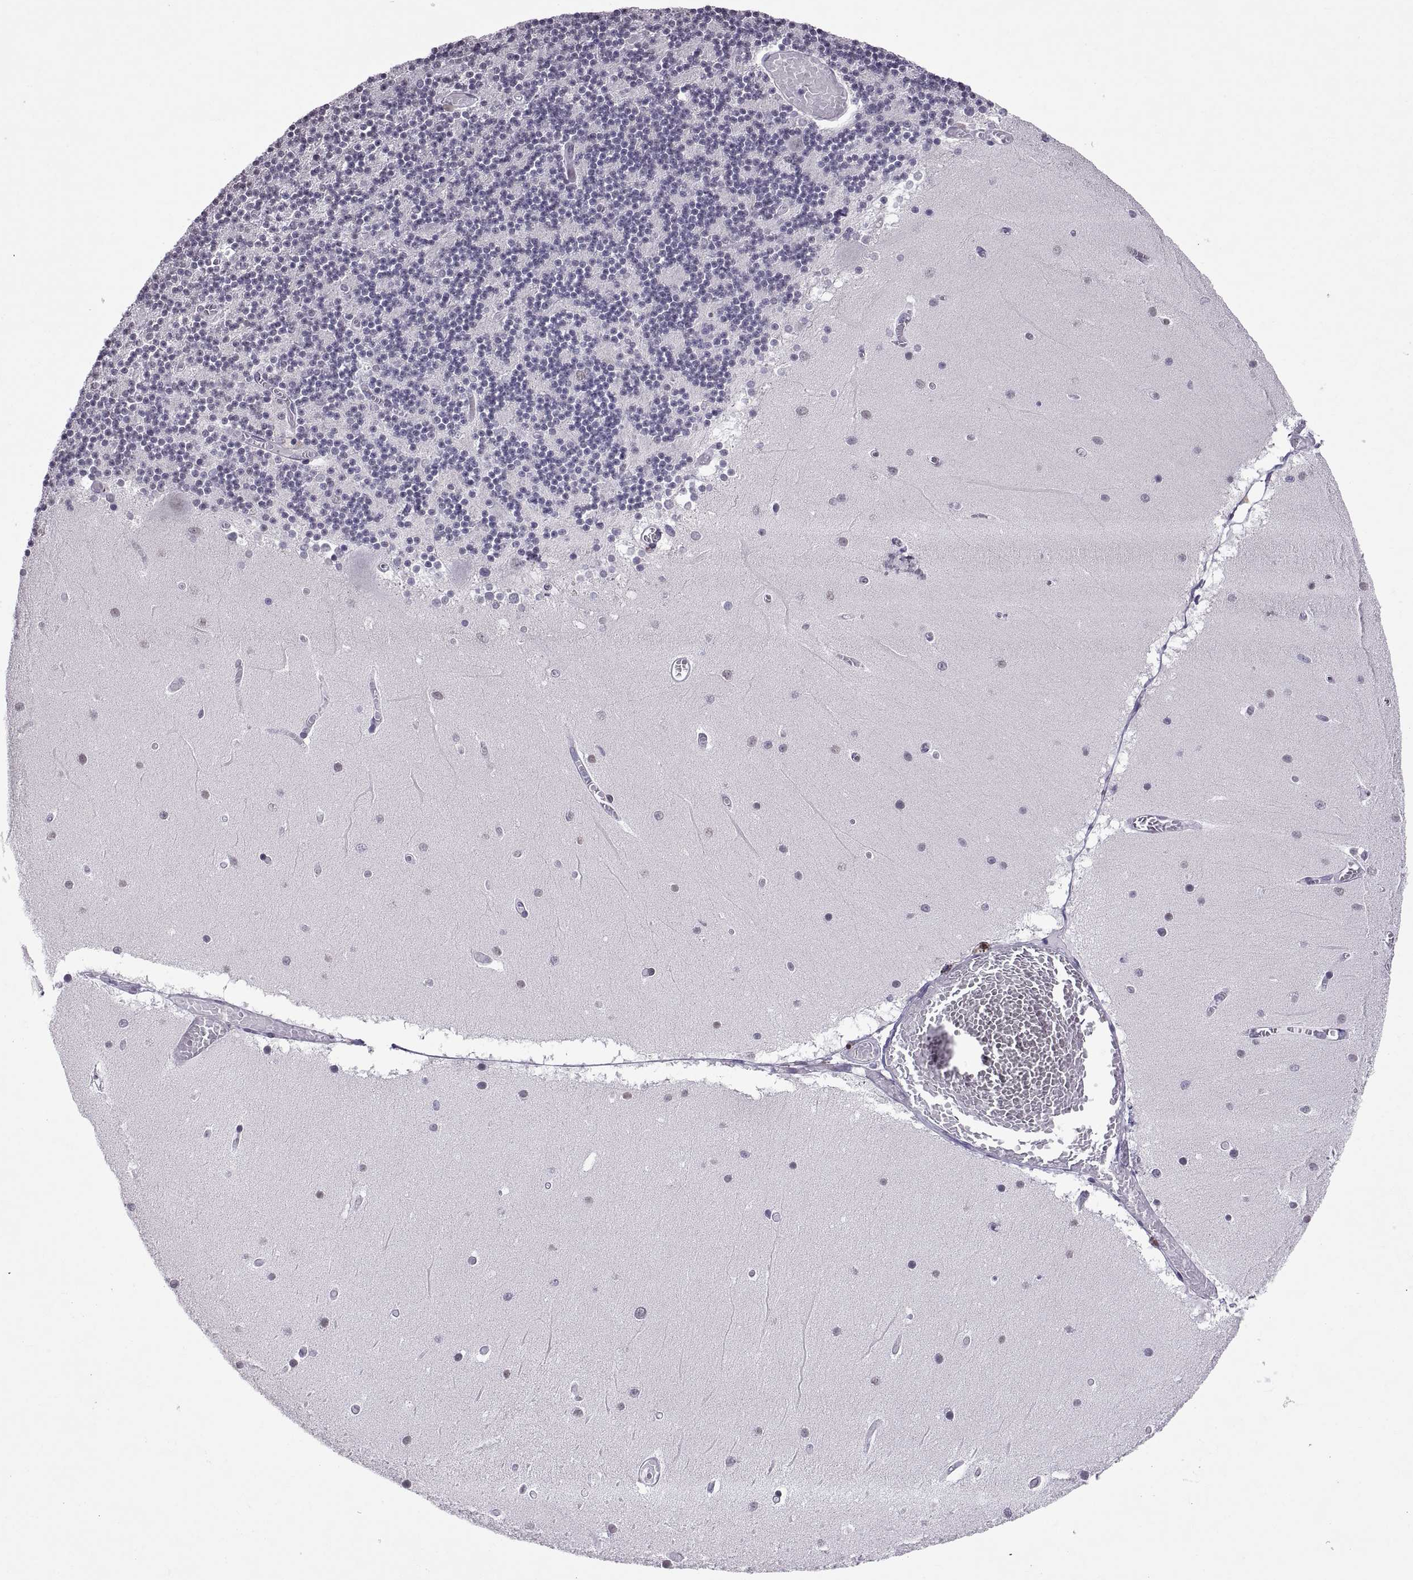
{"staining": {"intensity": "negative", "quantity": "none", "location": "none"}, "tissue": "cerebellum", "cell_type": "Cells in granular layer", "image_type": "normal", "snomed": [{"axis": "morphology", "description": "Normal tissue, NOS"}, {"axis": "topography", "description": "Cerebellum"}], "caption": "IHC micrograph of normal cerebellum stained for a protein (brown), which displays no expression in cells in granular layer.", "gene": "KRT77", "patient": {"sex": "female", "age": 28}}